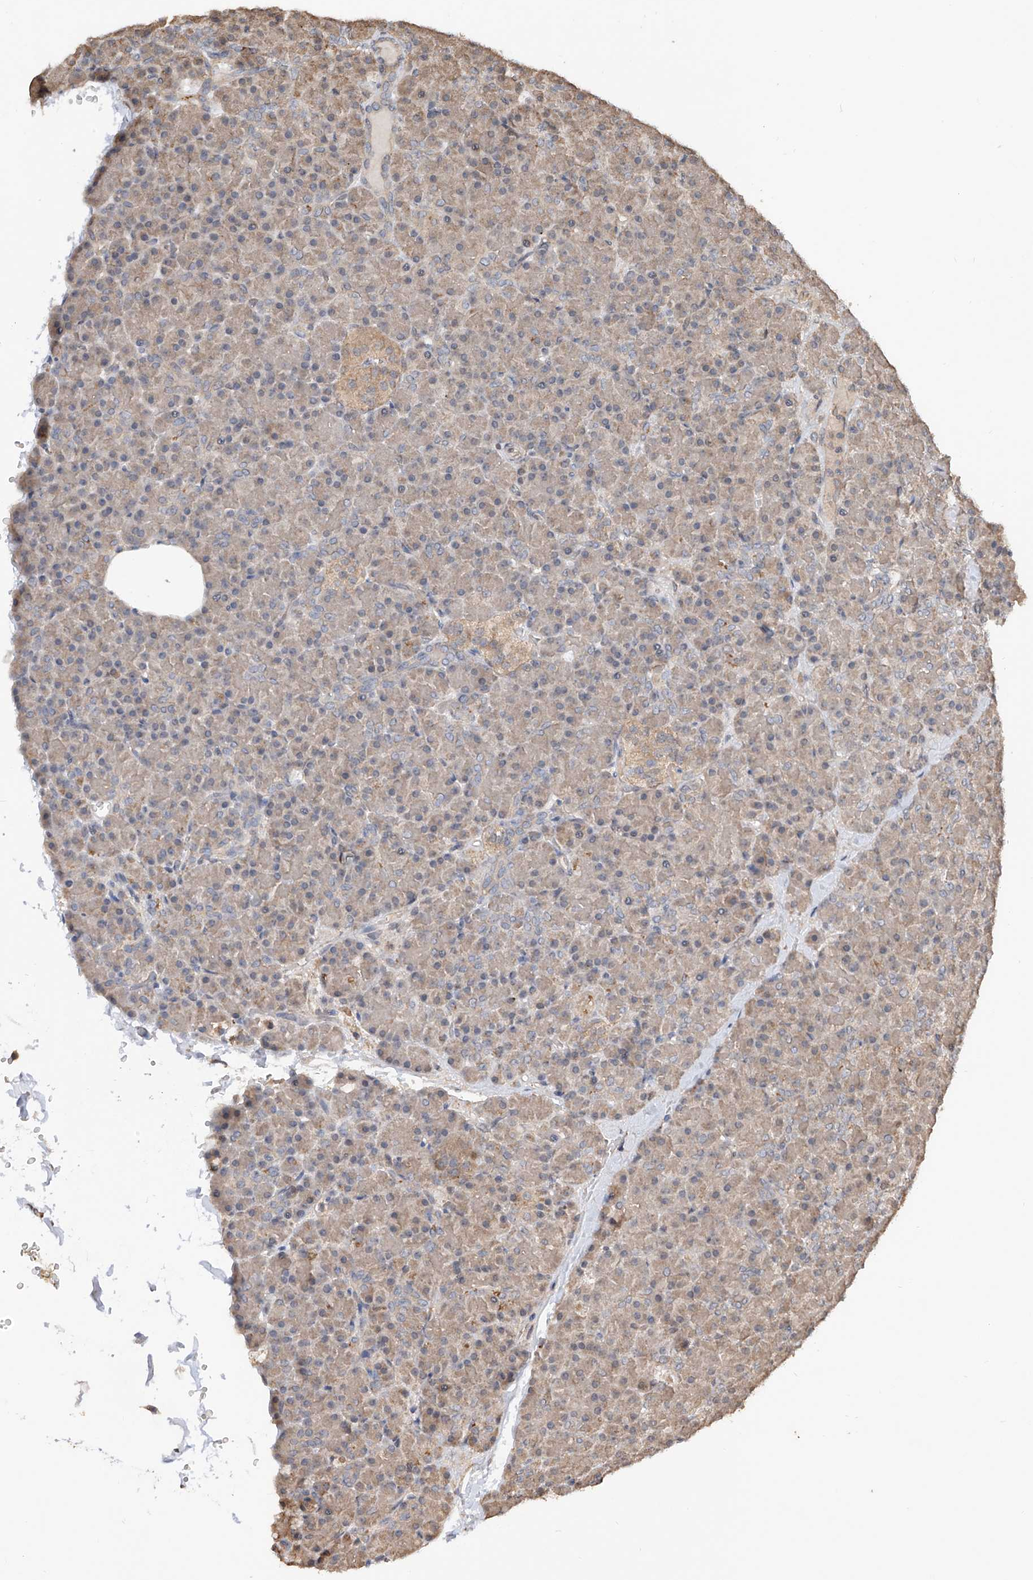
{"staining": {"intensity": "weak", "quantity": "25%-75%", "location": "cytoplasmic/membranous"}, "tissue": "pancreas", "cell_type": "Exocrine glandular cells", "image_type": "normal", "snomed": [{"axis": "morphology", "description": "Normal tissue, NOS"}, {"axis": "topography", "description": "Pancreas"}], "caption": "A micrograph of pancreas stained for a protein demonstrates weak cytoplasmic/membranous brown staining in exocrine glandular cells. (DAB (3,3'-diaminobenzidine) IHC with brightfield microscopy, high magnification).", "gene": "FAM135A", "patient": {"sex": "female", "age": 43}}